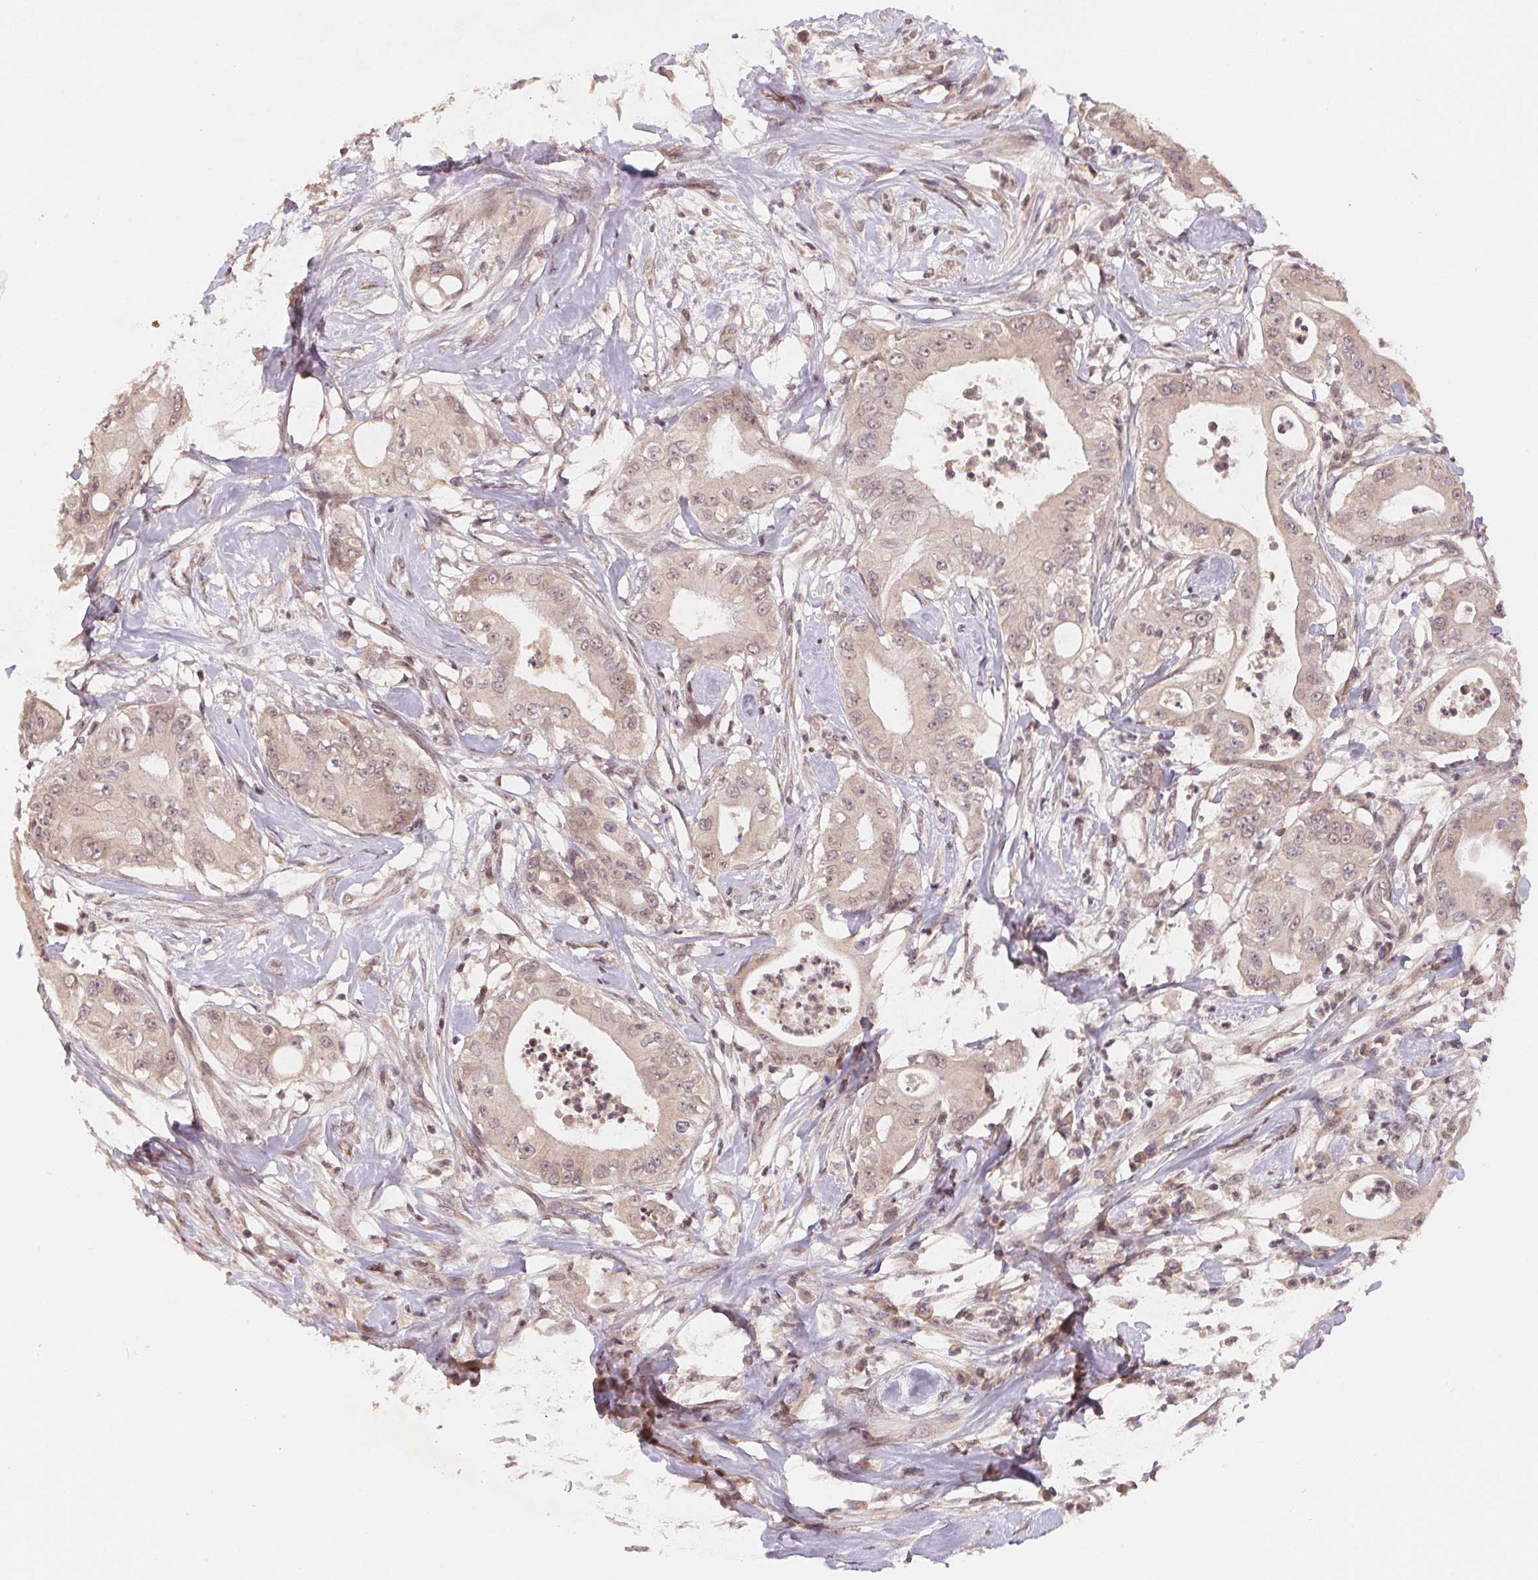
{"staining": {"intensity": "weak", "quantity": "25%-75%", "location": "cytoplasmic/membranous"}, "tissue": "pancreatic cancer", "cell_type": "Tumor cells", "image_type": "cancer", "snomed": [{"axis": "morphology", "description": "Adenocarcinoma, NOS"}, {"axis": "topography", "description": "Pancreas"}], "caption": "Brown immunohistochemical staining in adenocarcinoma (pancreatic) reveals weak cytoplasmic/membranous staining in about 25%-75% of tumor cells.", "gene": "HMGN3", "patient": {"sex": "male", "age": 71}}